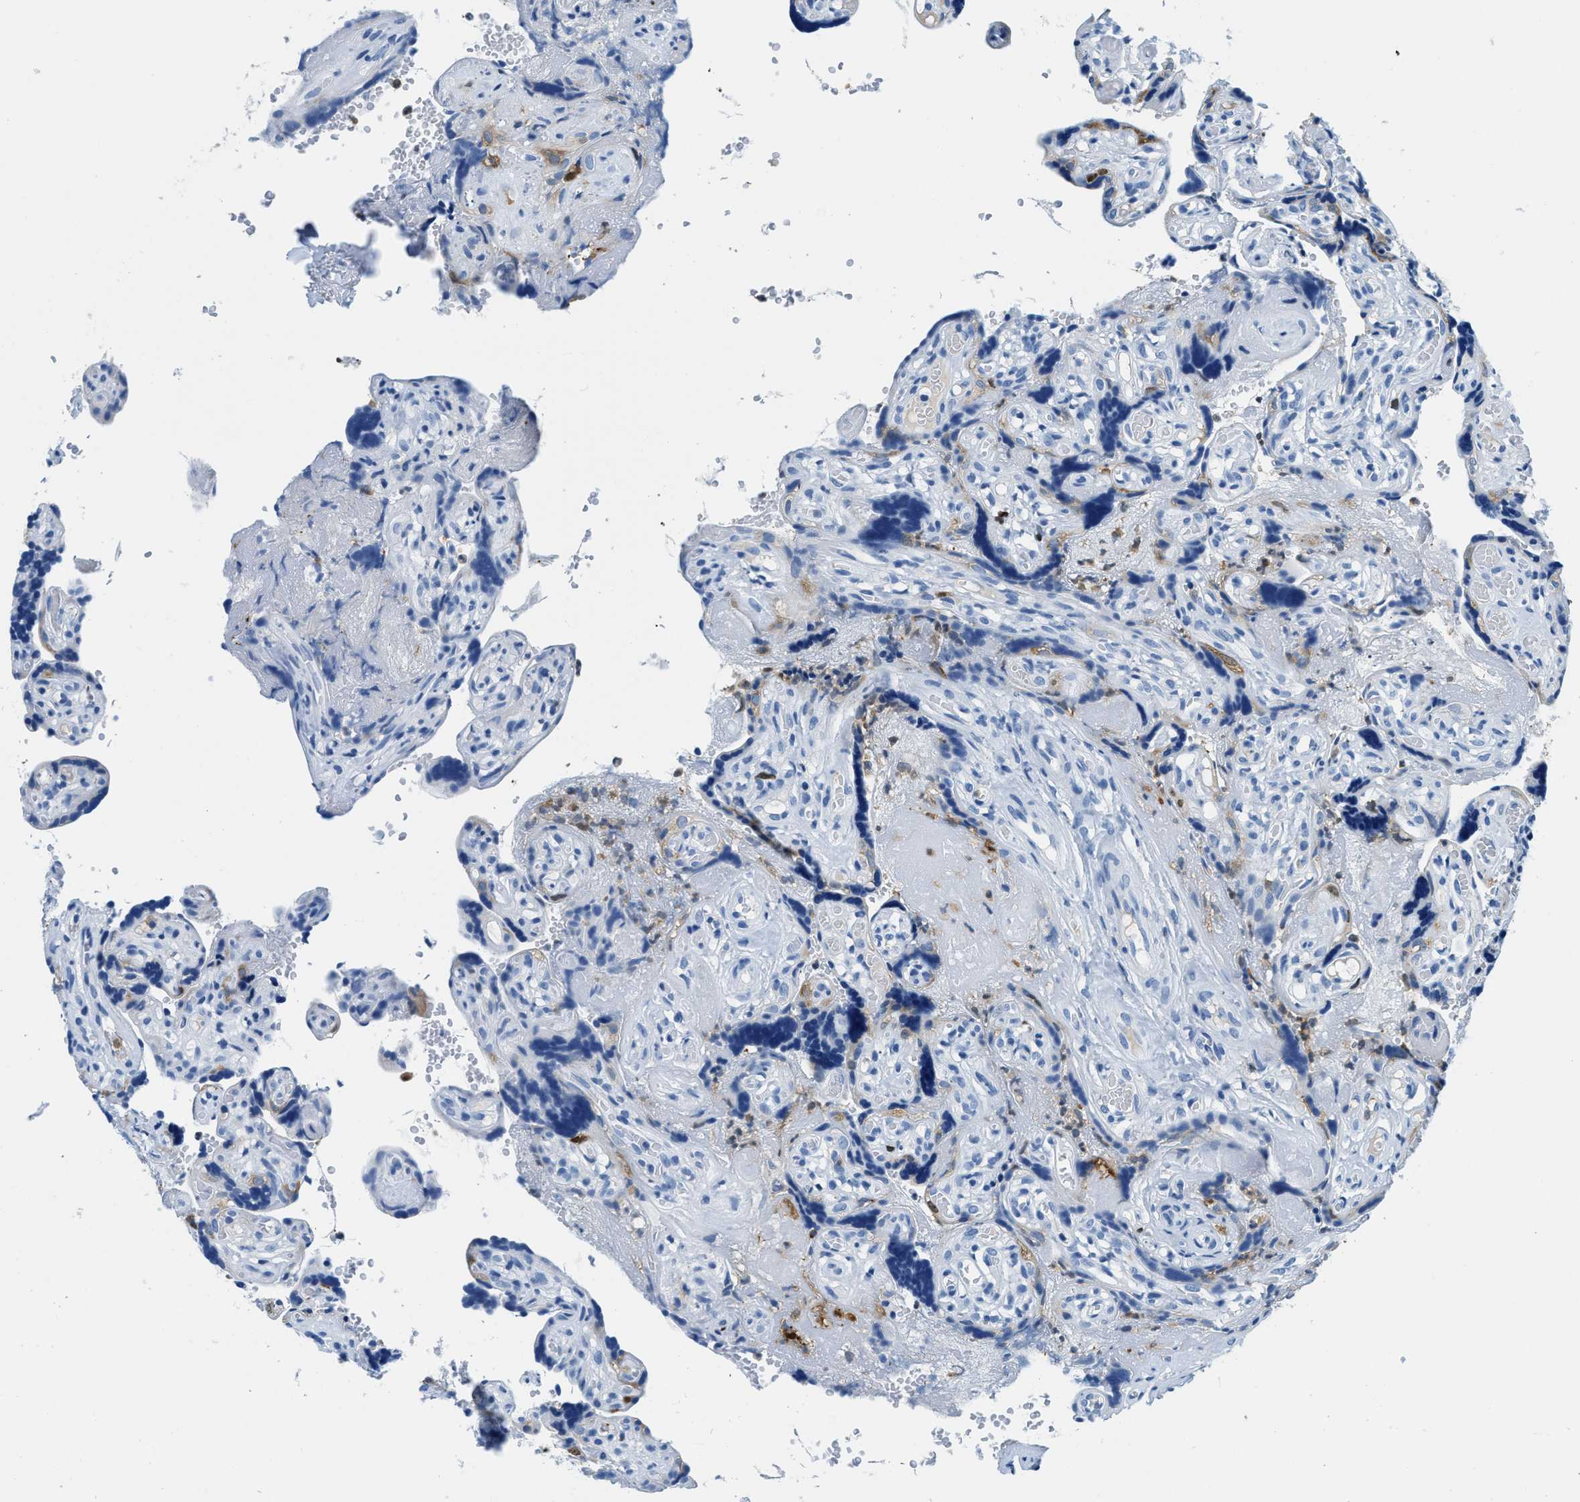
{"staining": {"intensity": "negative", "quantity": "none", "location": "none"}, "tissue": "placenta", "cell_type": "Decidual cells", "image_type": "normal", "snomed": [{"axis": "morphology", "description": "Normal tissue, NOS"}, {"axis": "topography", "description": "Placenta"}], "caption": "Immunohistochemical staining of normal human placenta exhibits no significant expression in decidual cells. (DAB IHC visualized using brightfield microscopy, high magnification).", "gene": "CAPG", "patient": {"sex": "female", "age": 30}}